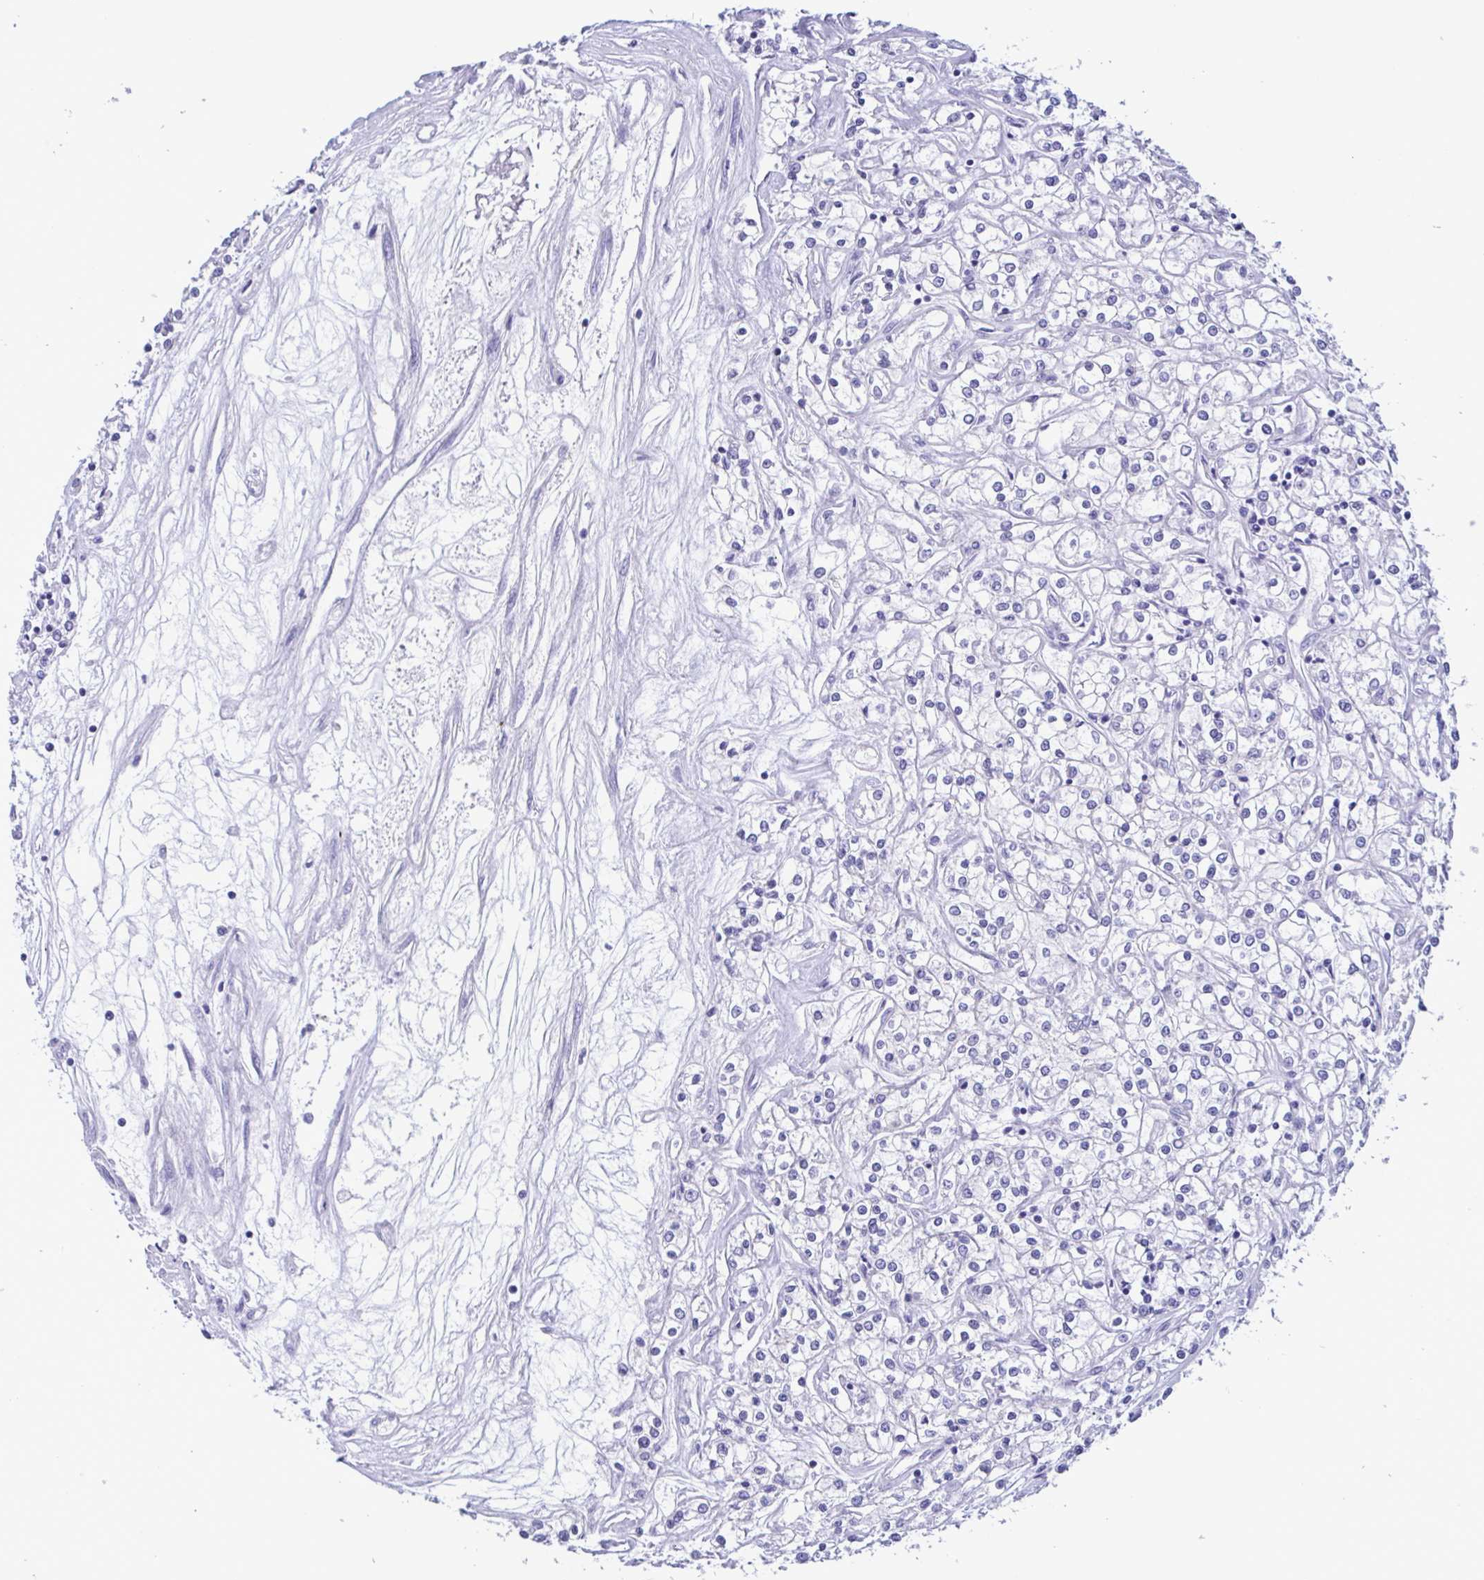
{"staining": {"intensity": "negative", "quantity": "none", "location": "none"}, "tissue": "renal cancer", "cell_type": "Tumor cells", "image_type": "cancer", "snomed": [{"axis": "morphology", "description": "Adenocarcinoma, NOS"}, {"axis": "topography", "description": "Kidney"}], "caption": "A photomicrograph of renal cancer (adenocarcinoma) stained for a protein shows no brown staining in tumor cells.", "gene": "TSPY2", "patient": {"sex": "female", "age": 59}}